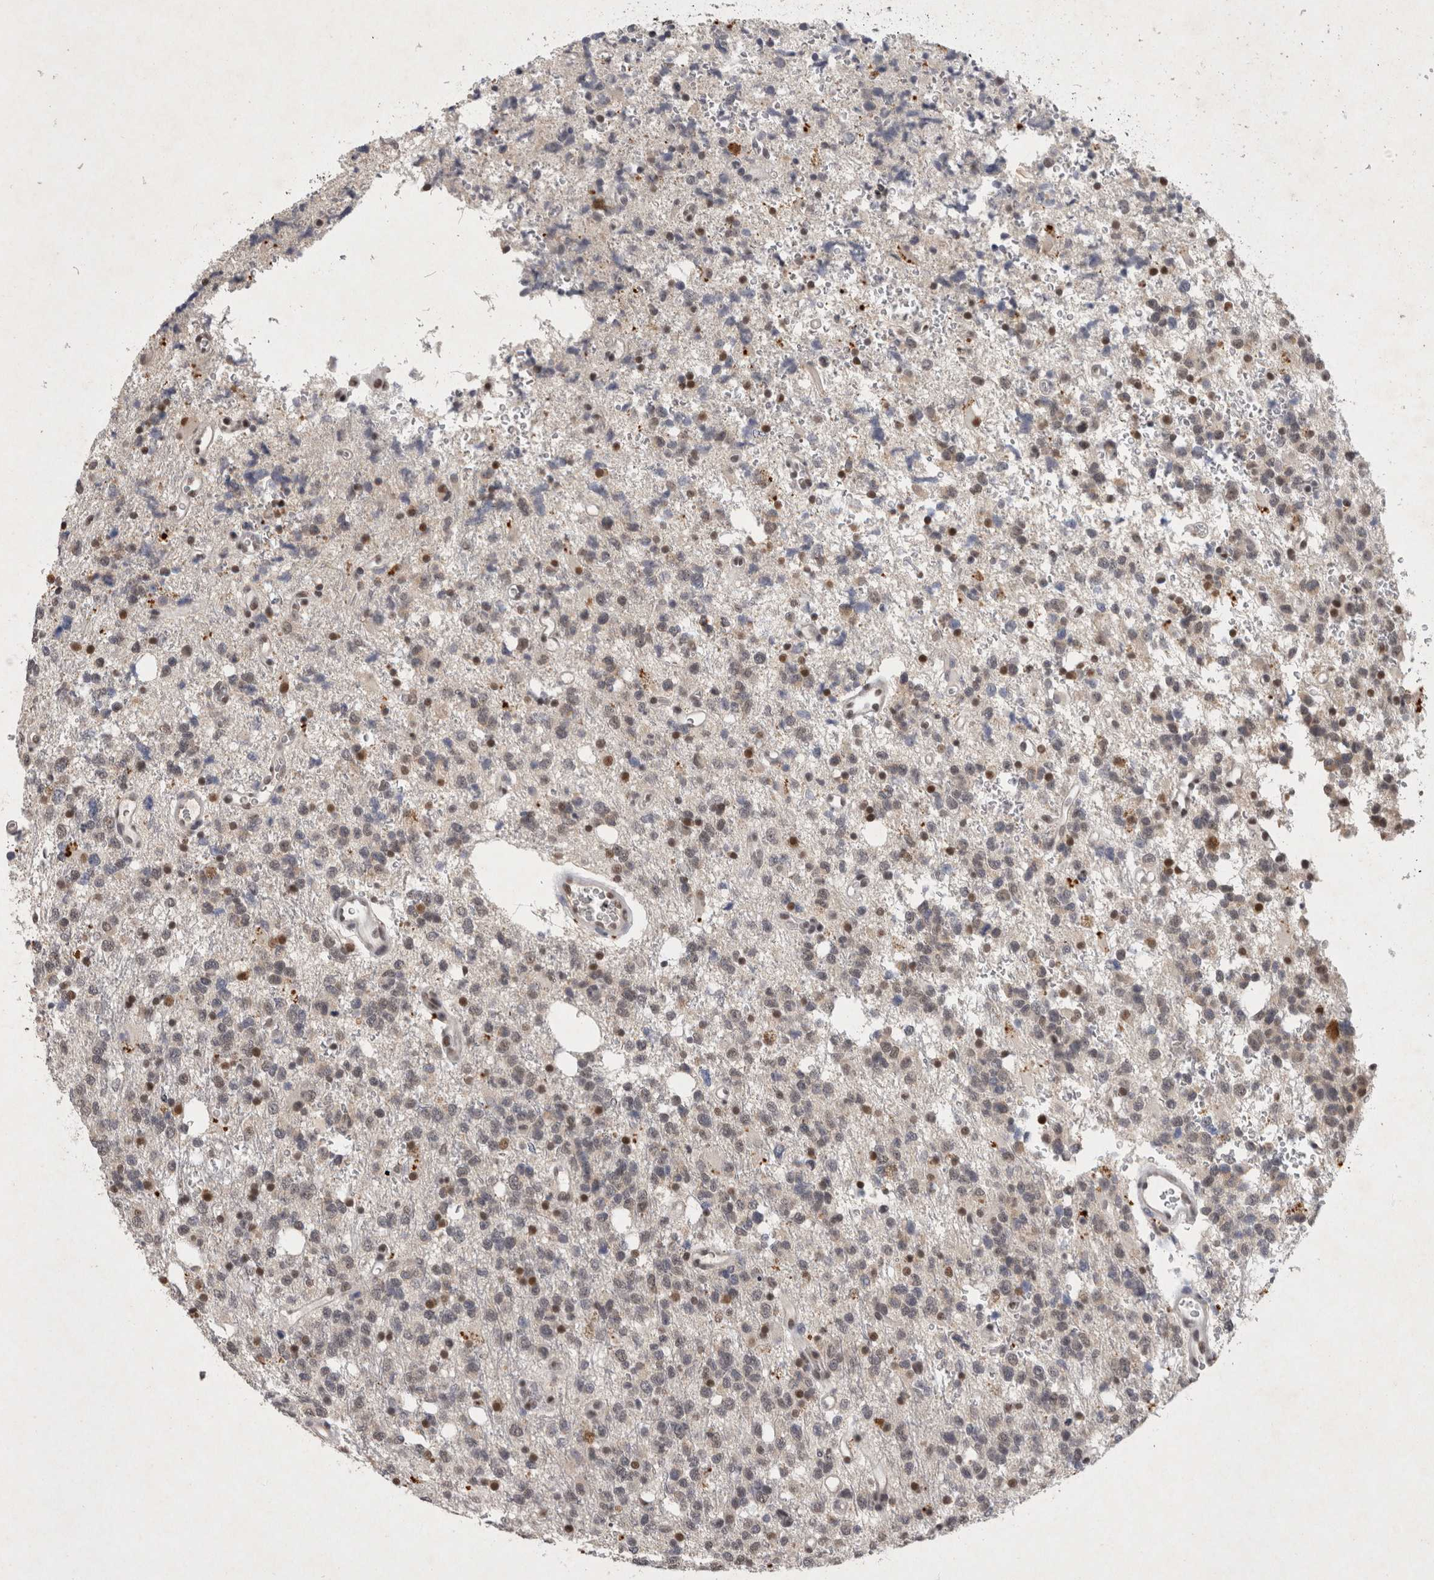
{"staining": {"intensity": "moderate", "quantity": "<25%", "location": "nuclear"}, "tissue": "glioma", "cell_type": "Tumor cells", "image_type": "cancer", "snomed": [{"axis": "morphology", "description": "Glioma, malignant, High grade"}, {"axis": "topography", "description": "Brain"}], "caption": "DAB immunohistochemical staining of human glioma shows moderate nuclear protein positivity in about <25% of tumor cells.", "gene": "XRCC5", "patient": {"sex": "female", "age": 62}}